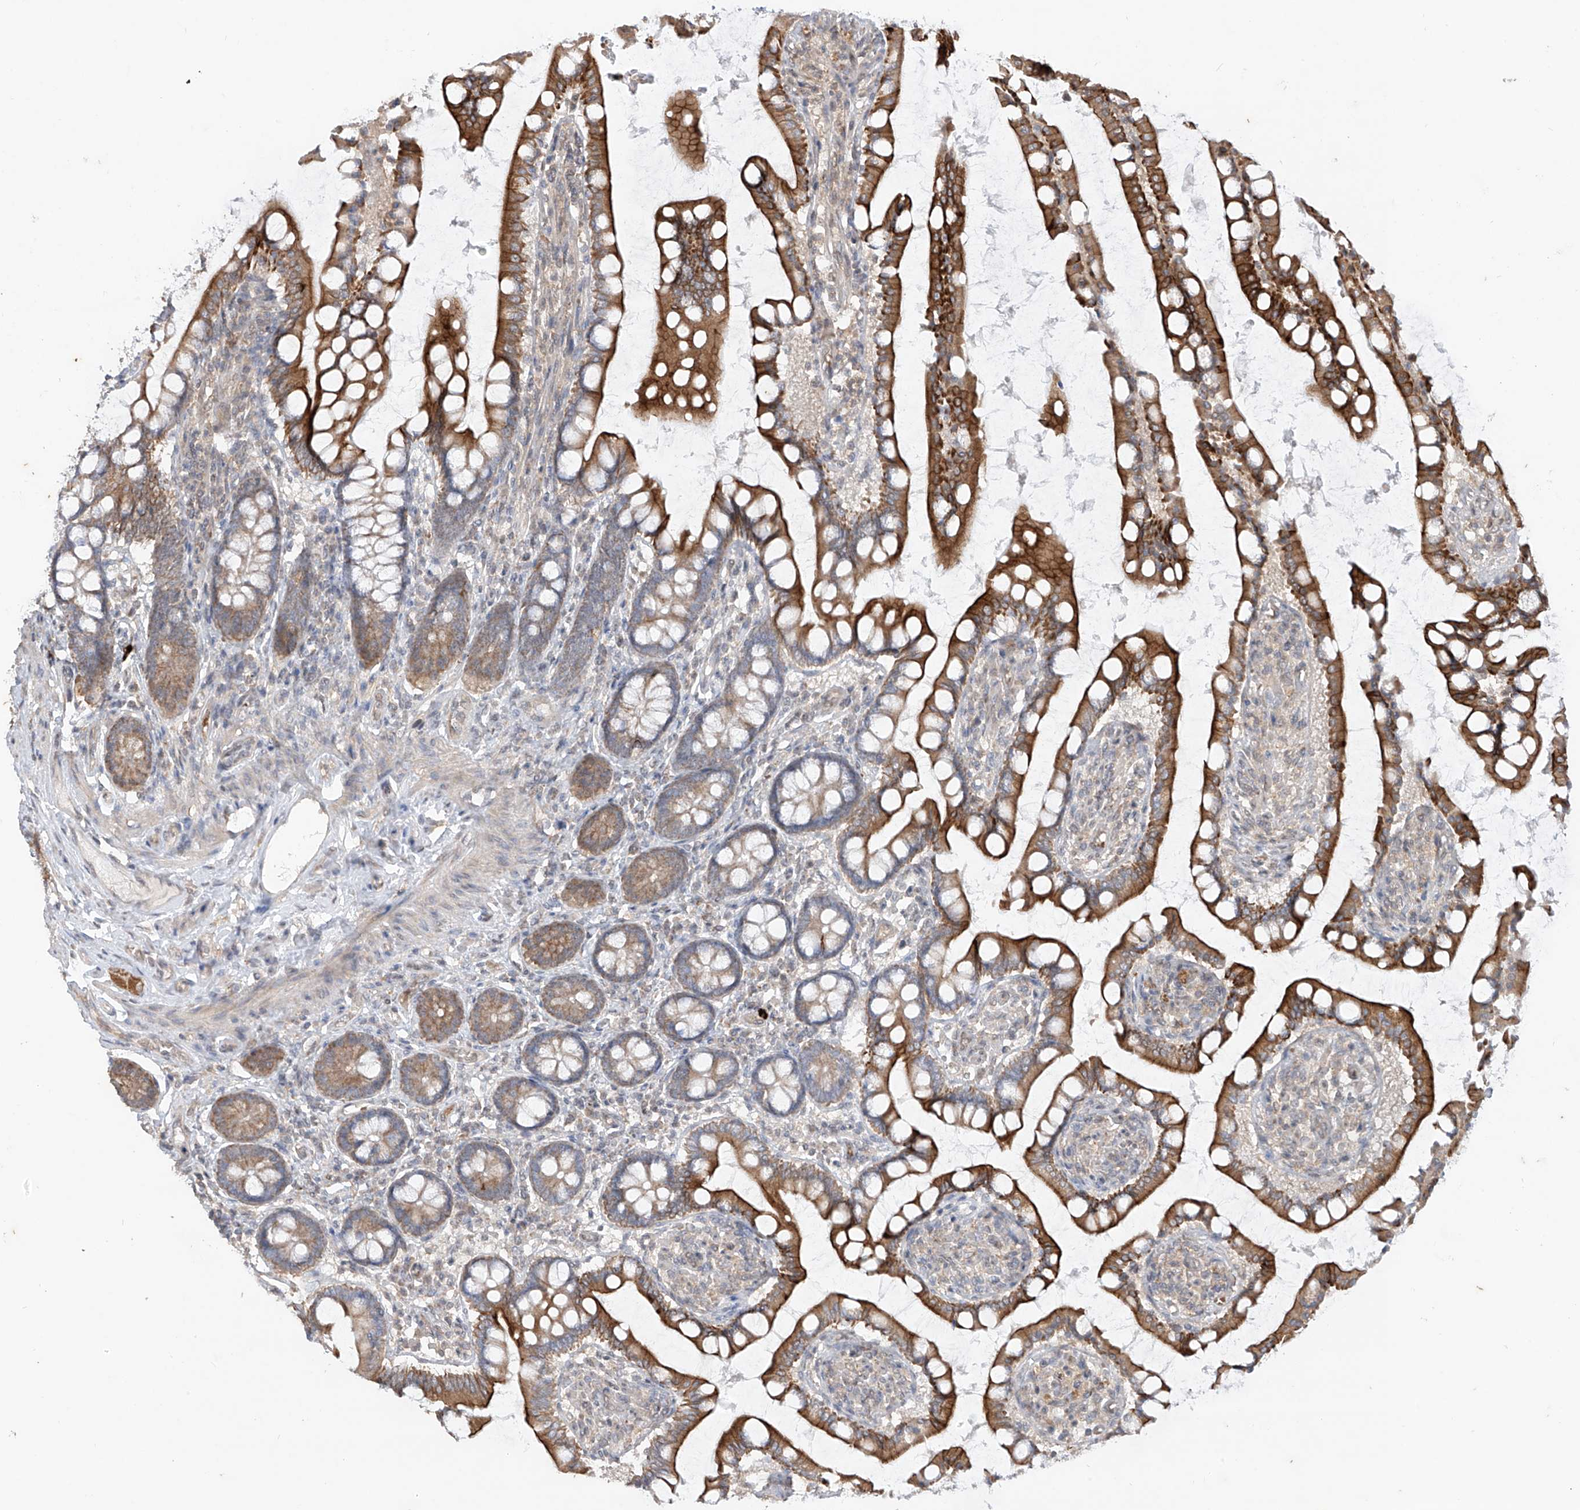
{"staining": {"intensity": "strong", "quantity": ">75%", "location": "cytoplasmic/membranous"}, "tissue": "small intestine", "cell_type": "Glandular cells", "image_type": "normal", "snomed": [{"axis": "morphology", "description": "Normal tissue, NOS"}, {"axis": "topography", "description": "Small intestine"}], "caption": "Immunohistochemistry (IHC) (DAB (3,3'-diaminobenzidine)) staining of unremarkable human small intestine exhibits strong cytoplasmic/membranous protein expression in approximately >75% of glandular cells.", "gene": "MTUS2", "patient": {"sex": "male", "age": 52}}